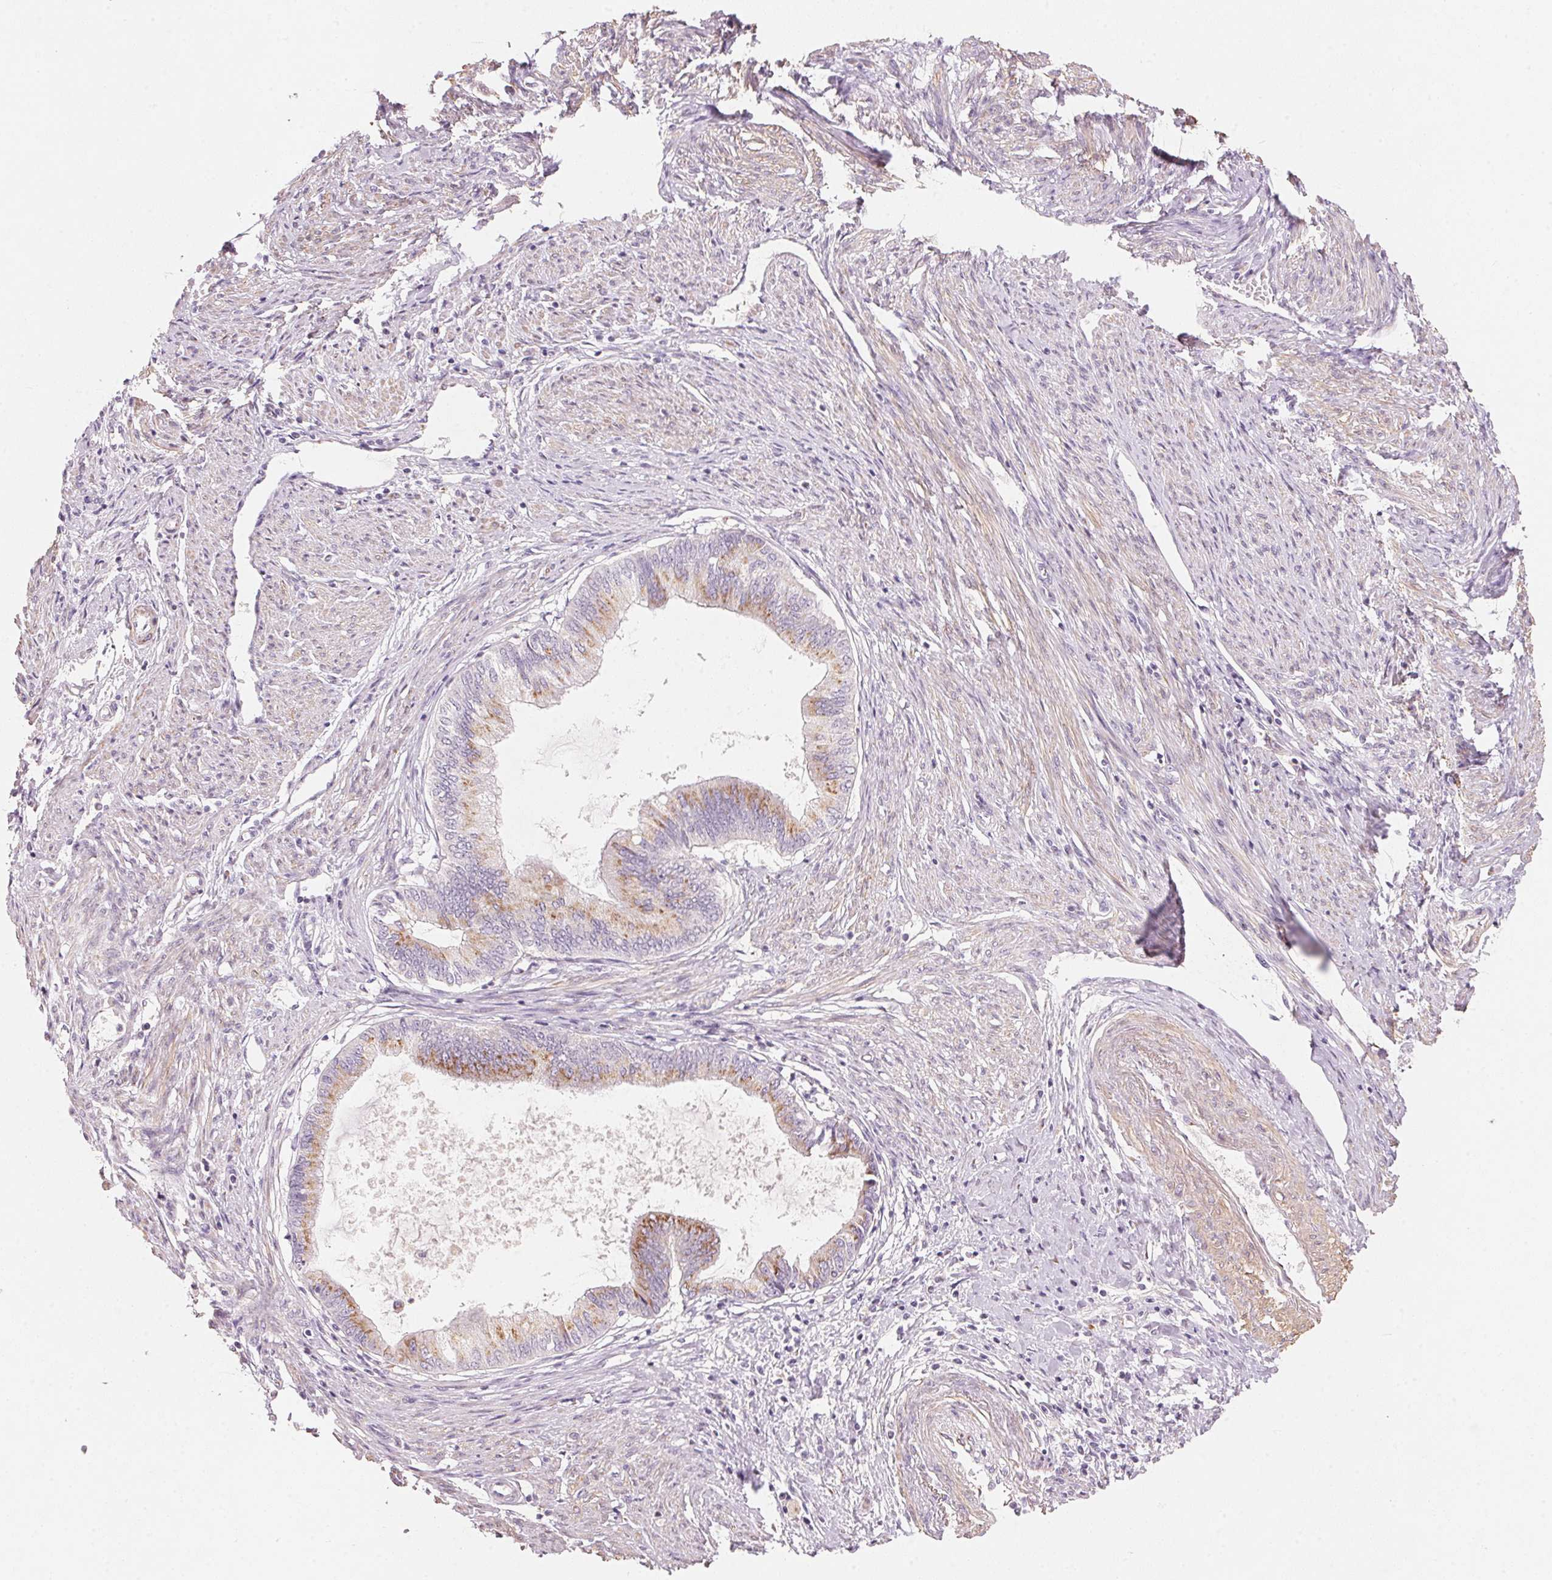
{"staining": {"intensity": "moderate", "quantity": ">75%", "location": "cytoplasmic/membranous"}, "tissue": "endometrial cancer", "cell_type": "Tumor cells", "image_type": "cancer", "snomed": [{"axis": "morphology", "description": "Adenocarcinoma, NOS"}, {"axis": "topography", "description": "Endometrium"}], "caption": "The immunohistochemical stain labels moderate cytoplasmic/membranous staining in tumor cells of endometrial adenocarcinoma tissue.", "gene": "DRAM2", "patient": {"sex": "female", "age": 86}}